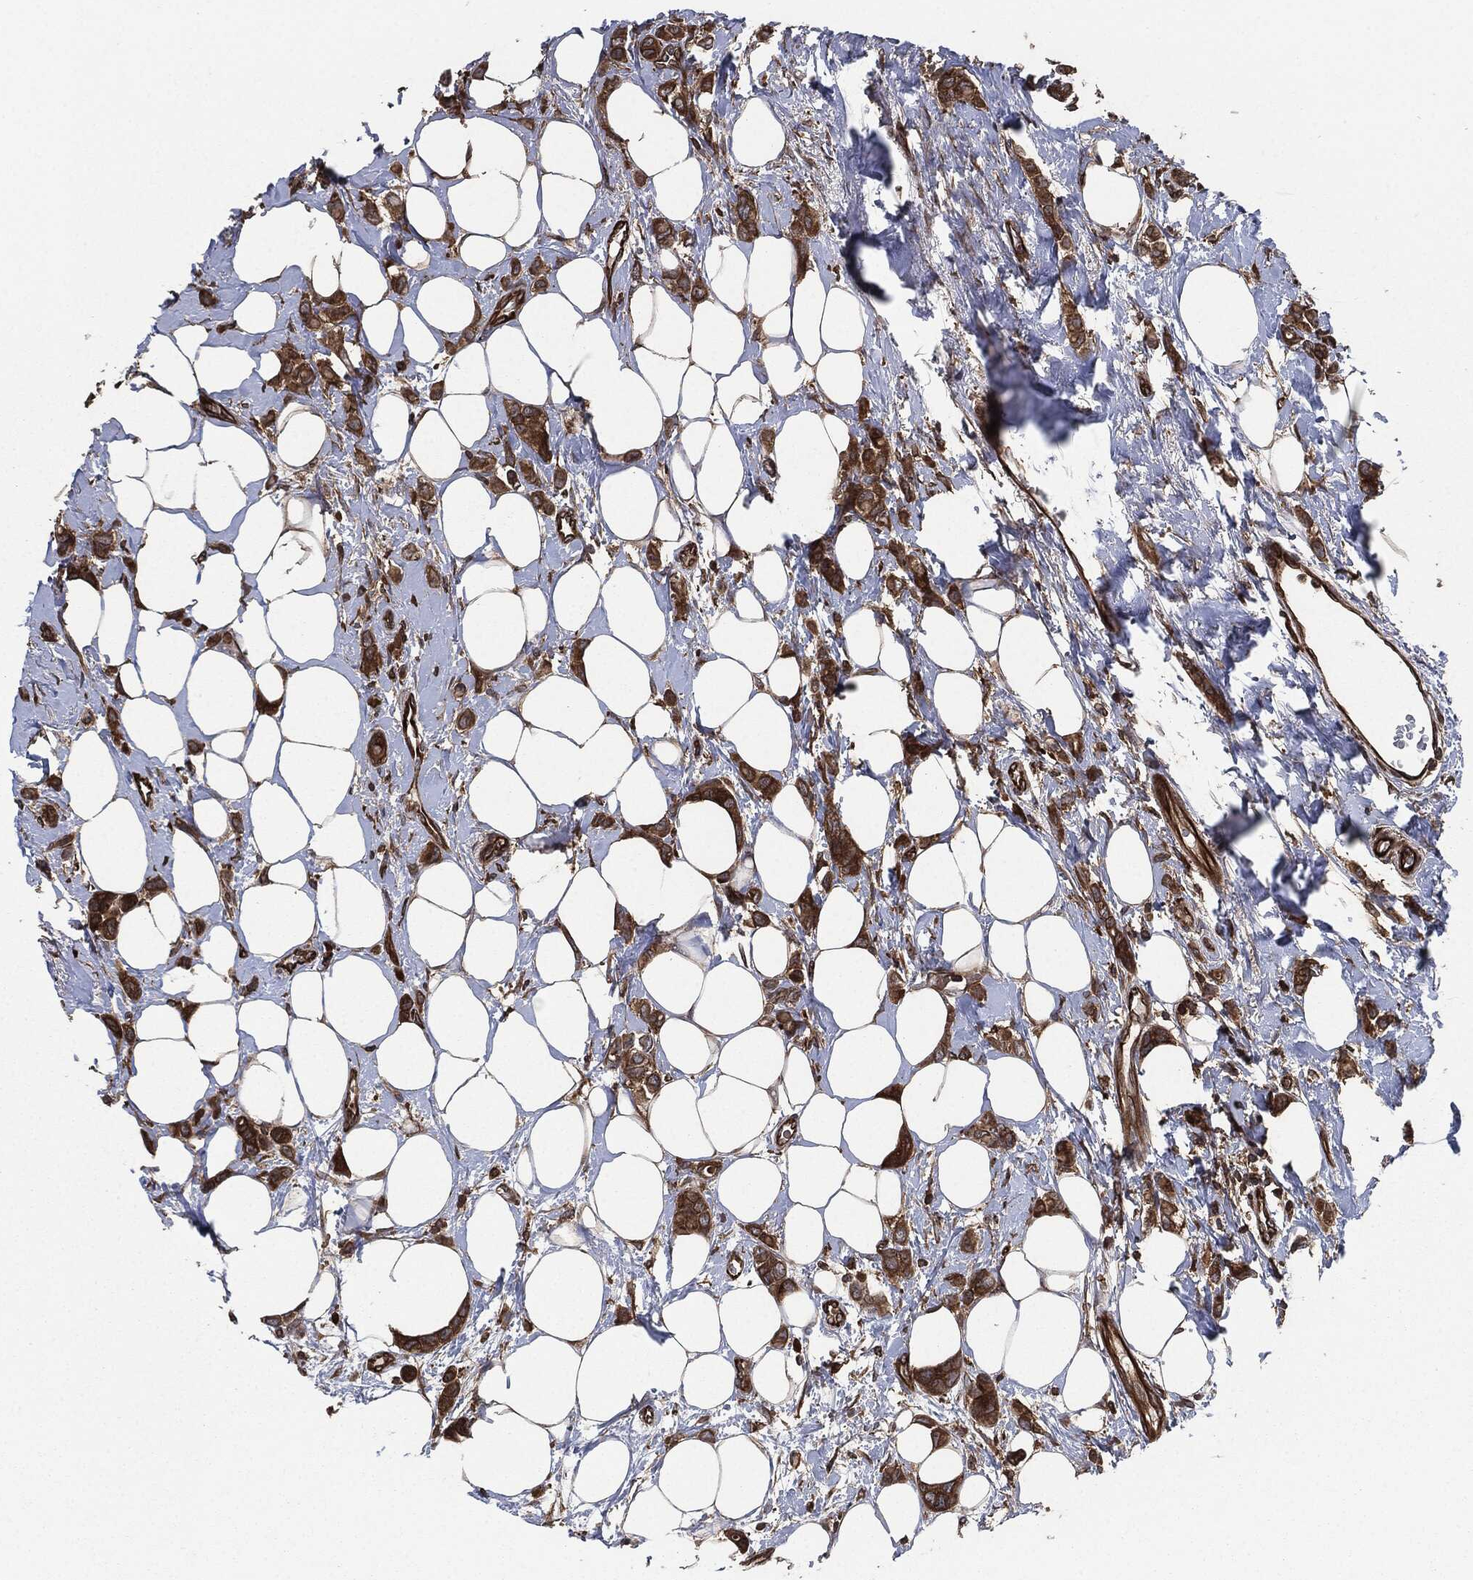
{"staining": {"intensity": "strong", "quantity": ">75%", "location": "cytoplasmic/membranous"}, "tissue": "breast cancer", "cell_type": "Tumor cells", "image_type": "cancer", "snomed": [{"axis": "morphology", "description": "Lobular carcinoma"}, {"axis": "topography", "description": "Breast"}], "caption": "Breast cancer (lobular carcinoma) tissue reveals strong cytoplasmic/membranous positivity in approximately >75% of tumor cells, visualized by immunohistochemistry. (Brightfield microscopy of DAB IHC at high magnification).", "gene": "RAP1GDS1", "patient": {"sex": "female", "age": 66}}